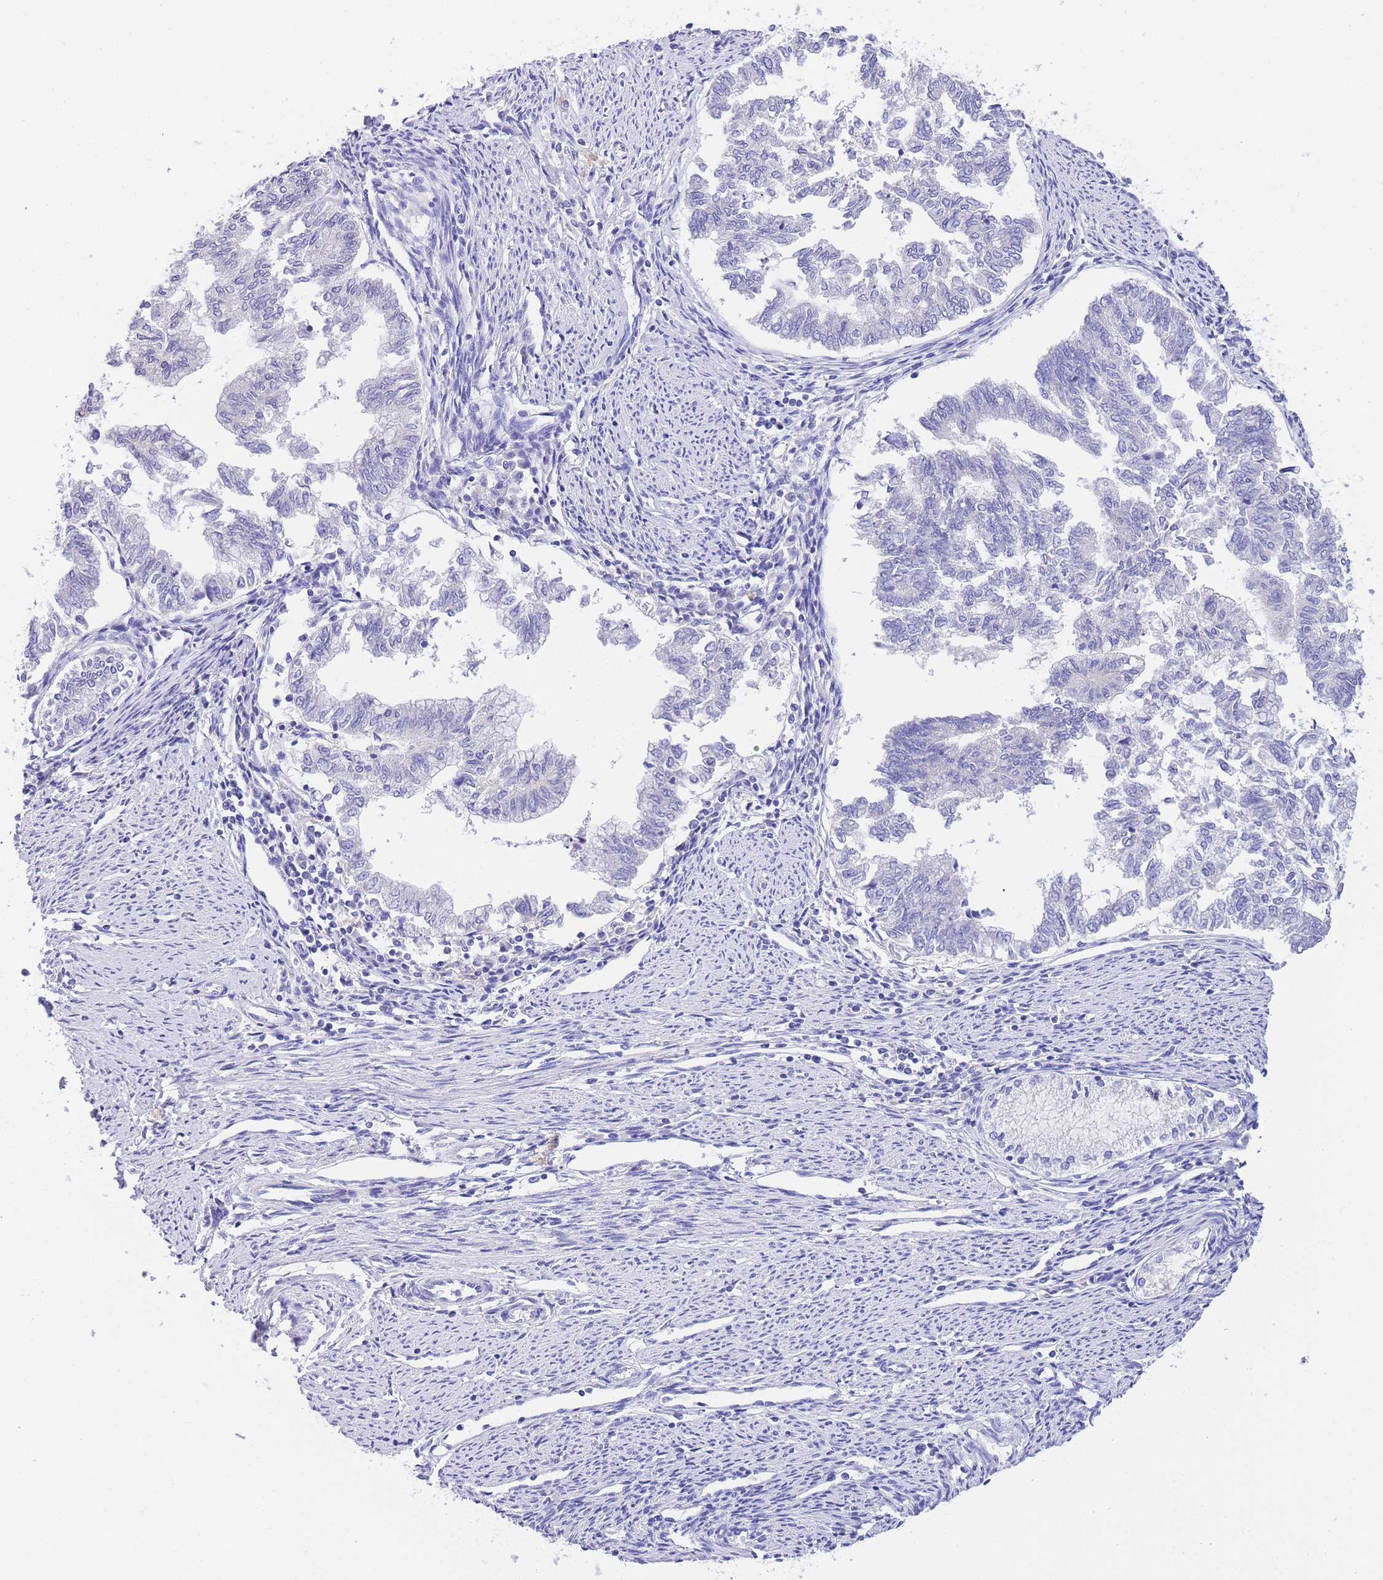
{"staining": {"intensity": "negative", "quantity": "none", "location": "none"}, "tissue": "endometrial cancer", "cell_type": "Tumor cells", "image_type": "cancer", "snomed": [{"axis": "morphology", "description": "Adenocarcinoma, NOS"}, {"axis": "topography", "description": "Endometrium"}], "caption": "An immunohistochemistry (IHC) image of endometrial adenocarcinoma is shown. There is no staining in tumor cells of endometrial adenocarcinoma.", "gene": "EPN2", "patient": {"sex": "female", "age": 79}}